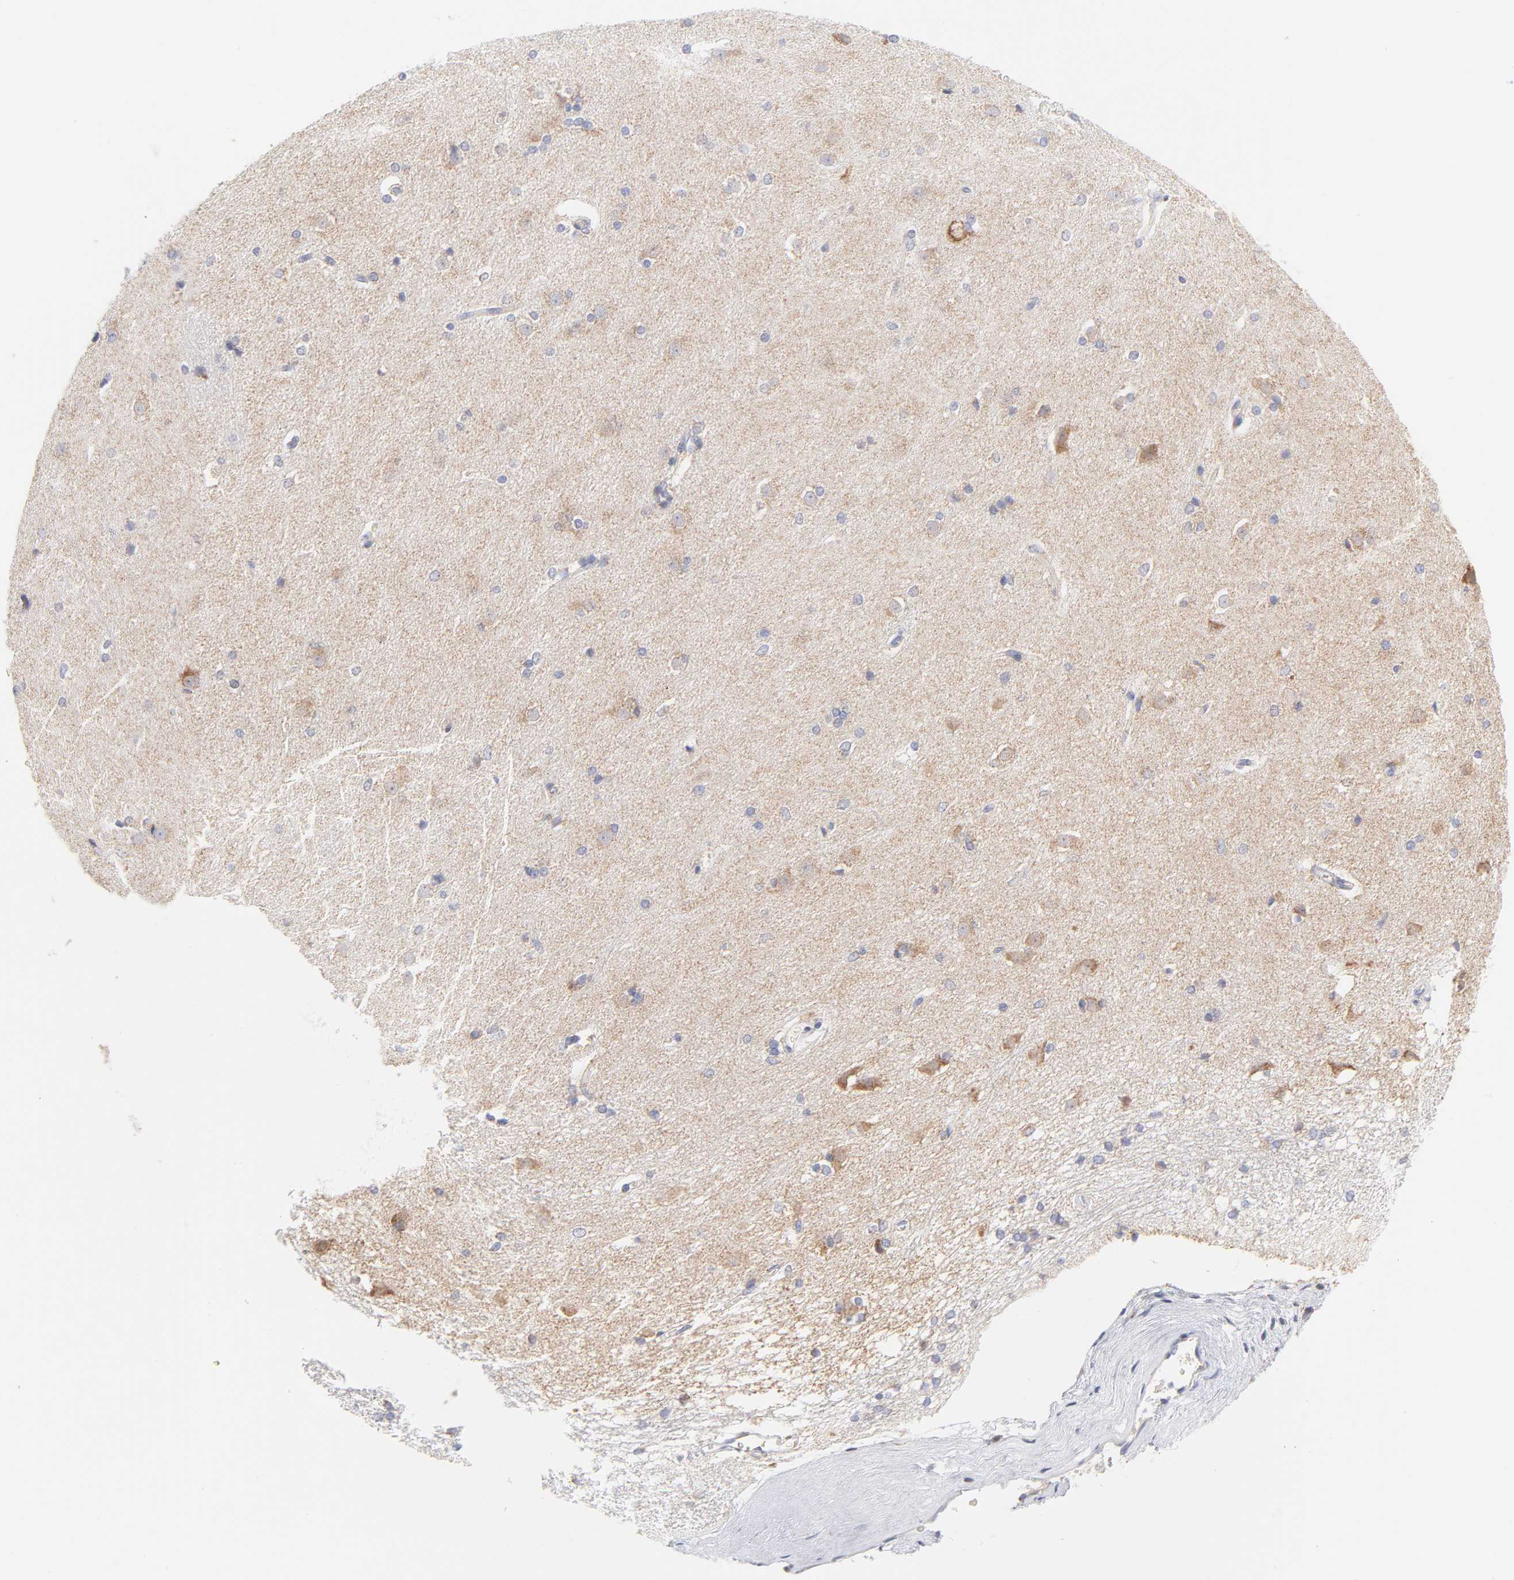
{"staining": {"intensity": "weak", "quantity": "<25%", "location": "cytoplasmic/membranous"}, "tissue": "caudate", "cell_type": "Glial cells", "image_type": "normal", "snomed": [{"axis": "morphology", "description": "Normal tissue, NOS"}, {"axis": "topography", "description": "Lateral ventricle wall"}], "caption": "This is an immunohistochemistry (IHC) image of benign caudate. There is no expression in glial cells.", "gene": "TIMM8A", "patient": {"sex": "female", "age": 19}}